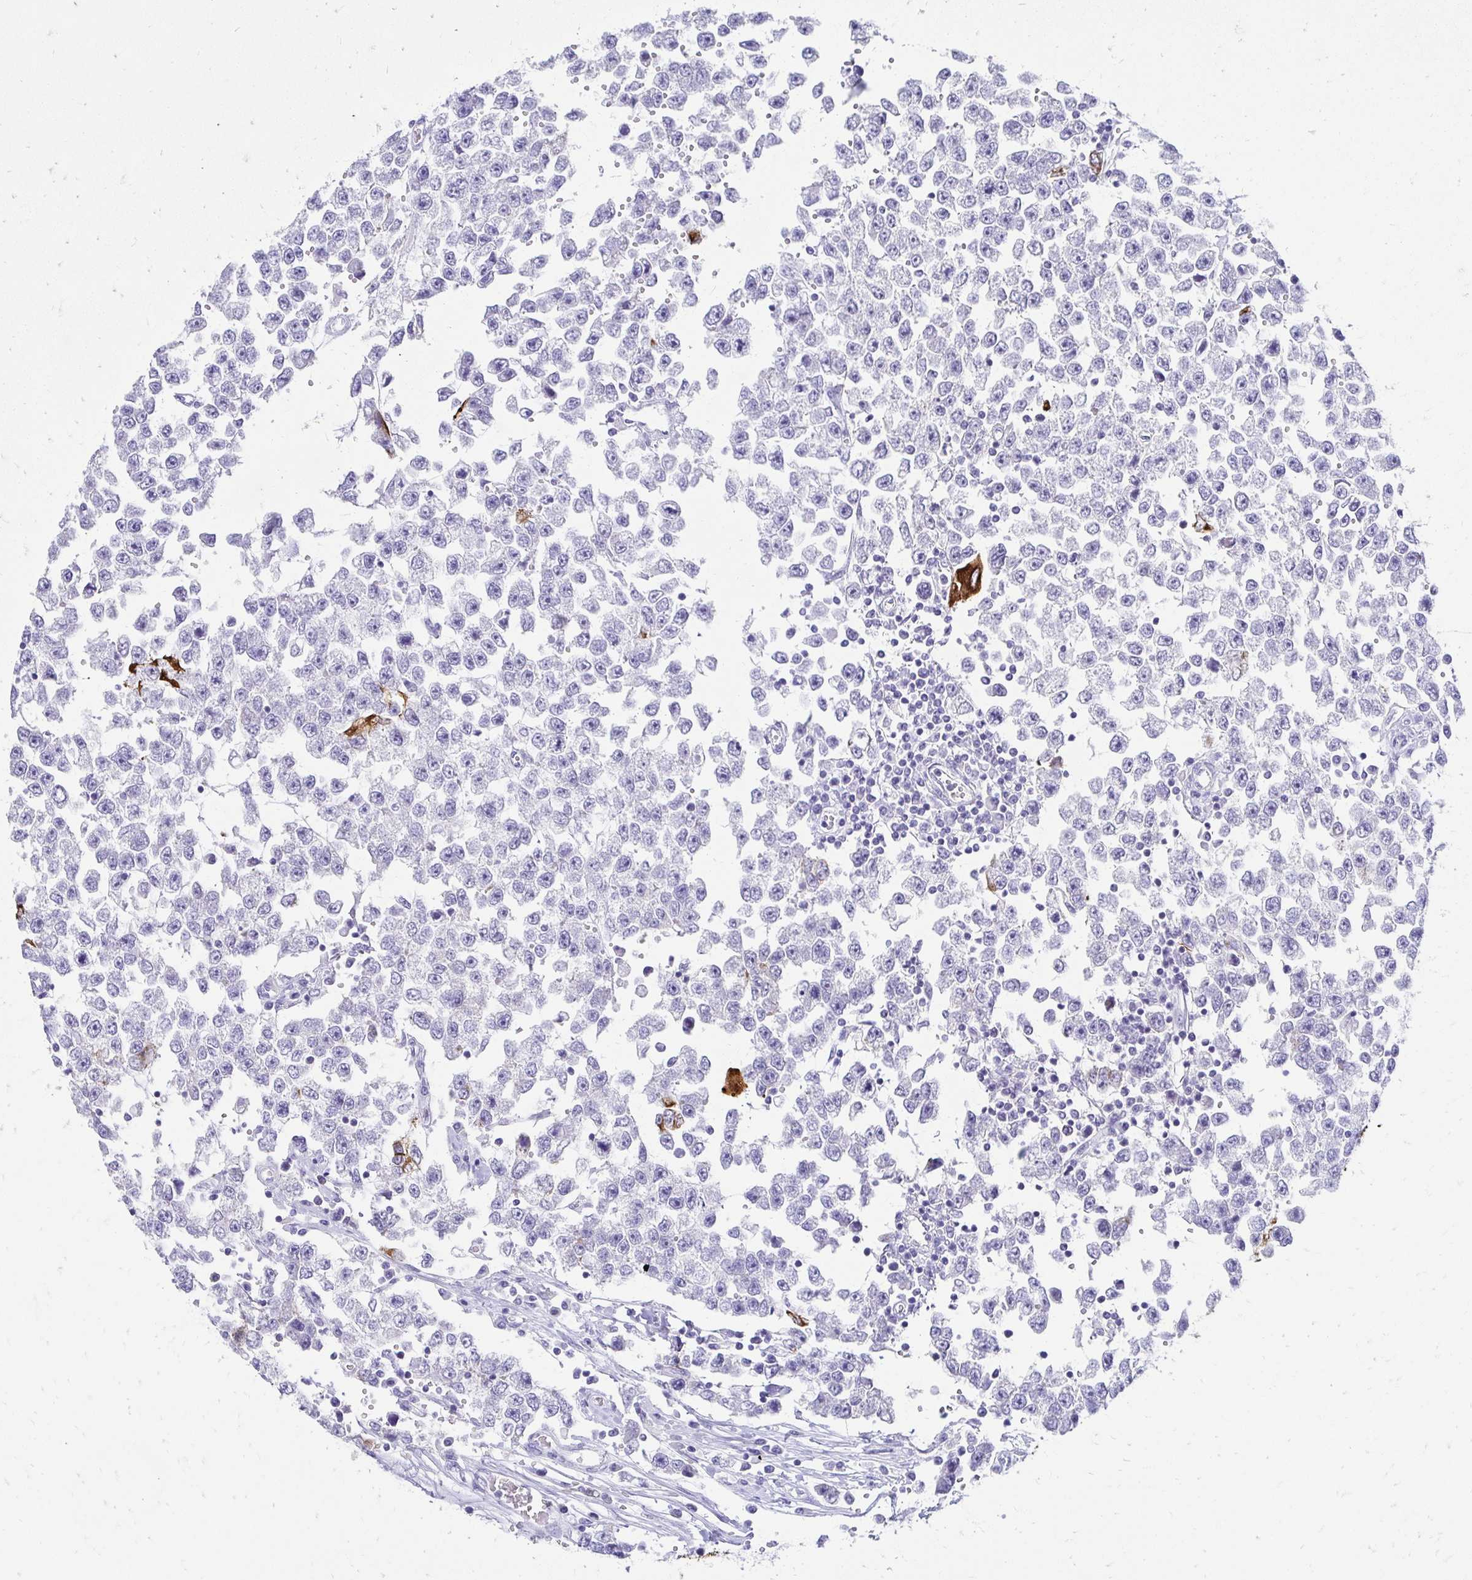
{"staining": {"intensity": "negative", "quantity": "none", "location": "none"}, "tissue": "testis cancer", "cell_type": "Tumor cells", "image_type": "cancer", "snomed": [{"axis": "morphology", "description": "Seminoma, NOS"}, {"axis": "topography", "description": "Testis"}], "caption": "Immunohistochemistry (IHC) of testis seminoma displays no expression in tumor cells. (Brightfield microscopy of DAB IHC at high magnification).", "gene": "C1QTNF2", "patient": {"sex": "male", "age": 34}}